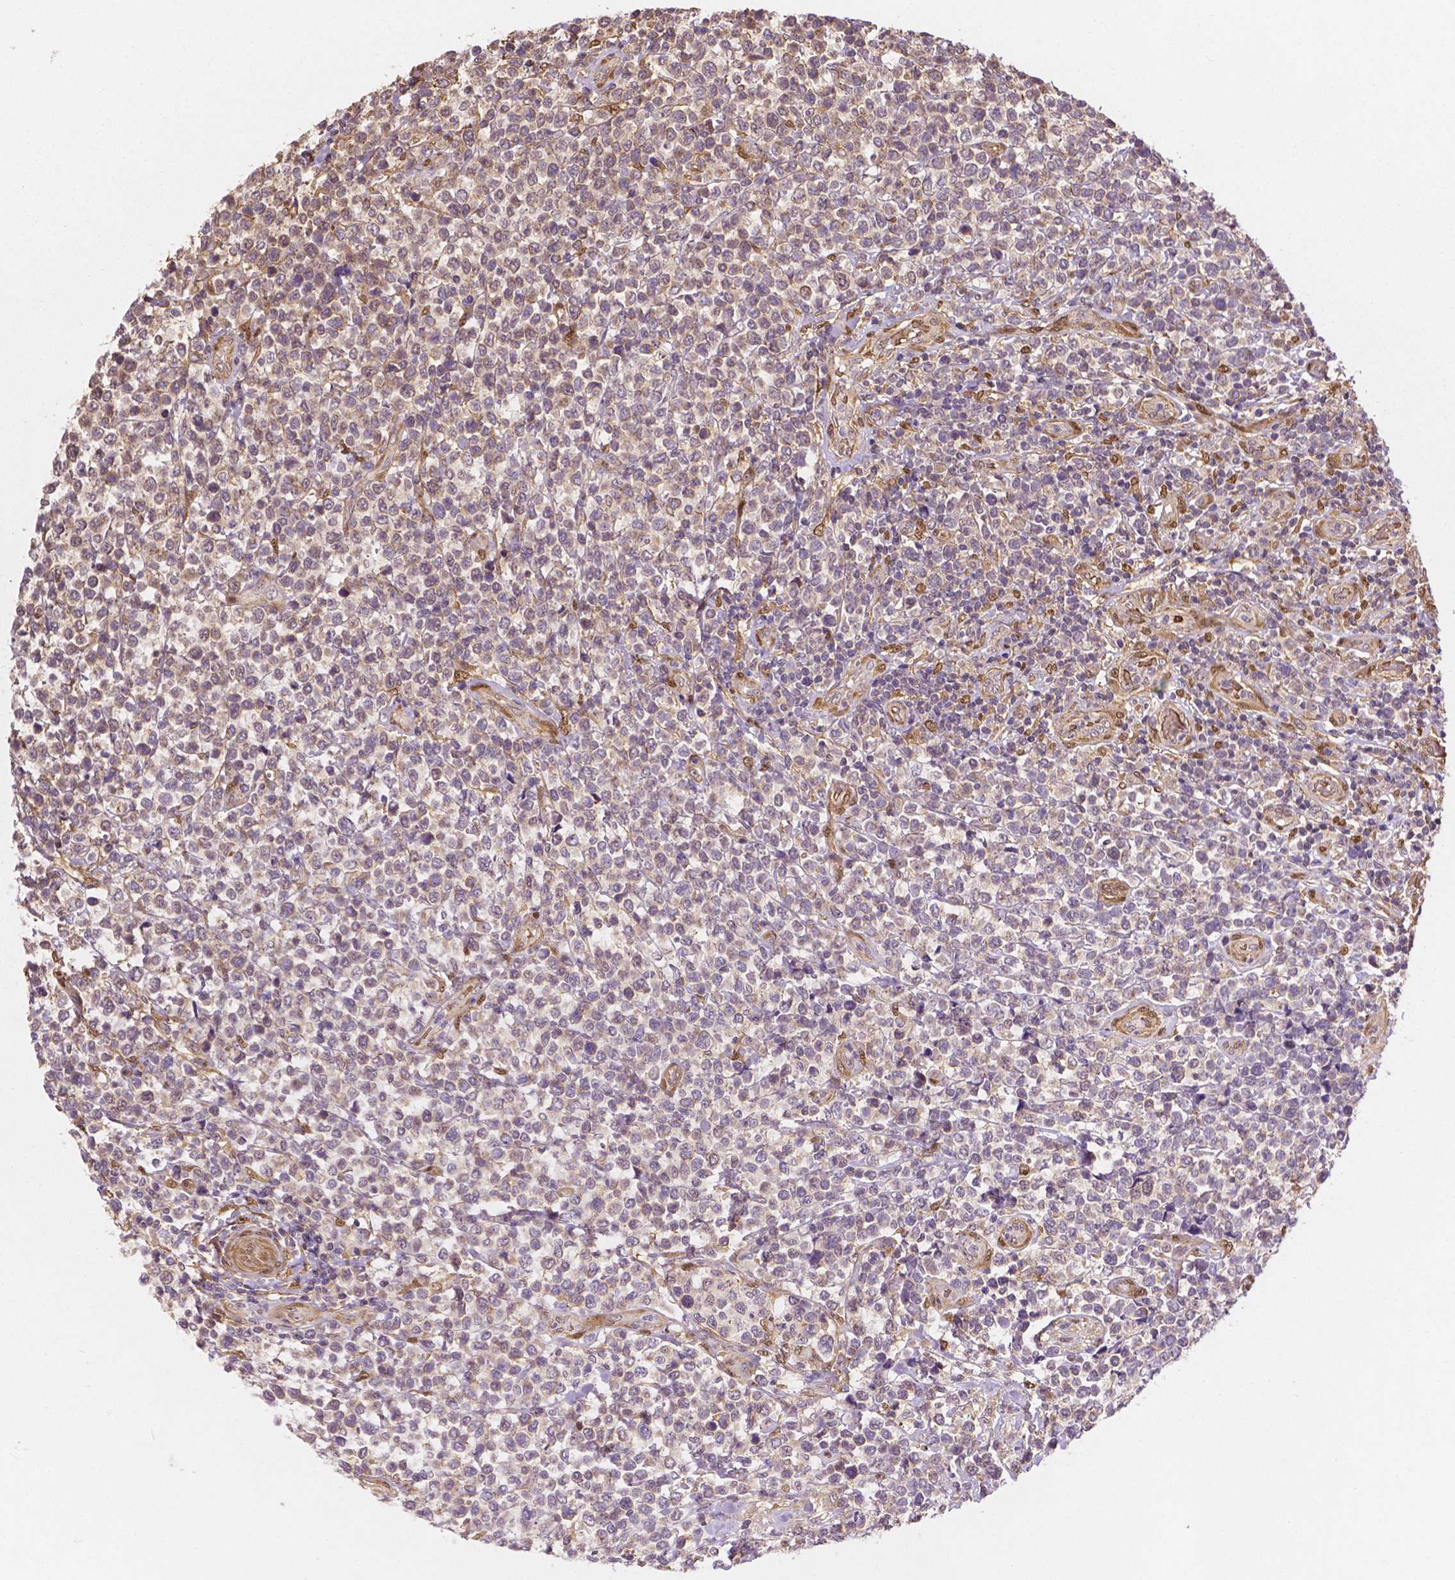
{"staining": {"intensity": "negative", "quantity": "none", "location": "none"}, "tissue": "lymphoma", "cell_type": "Tumor cells", "image_type": "cancer", "snomed": [{"axis": "morphology", "description": "Malignant lymphoma, non-Hodgkin's type, High grade"}, {"axis": "topography", "description": "Soft tissue"}], "caption": "Human lymphoma stained for a protein using IHC demonstrates no staining in tumor cells.", "gene": "YAP1", "patient": {"sex": "female", "age": 56}}